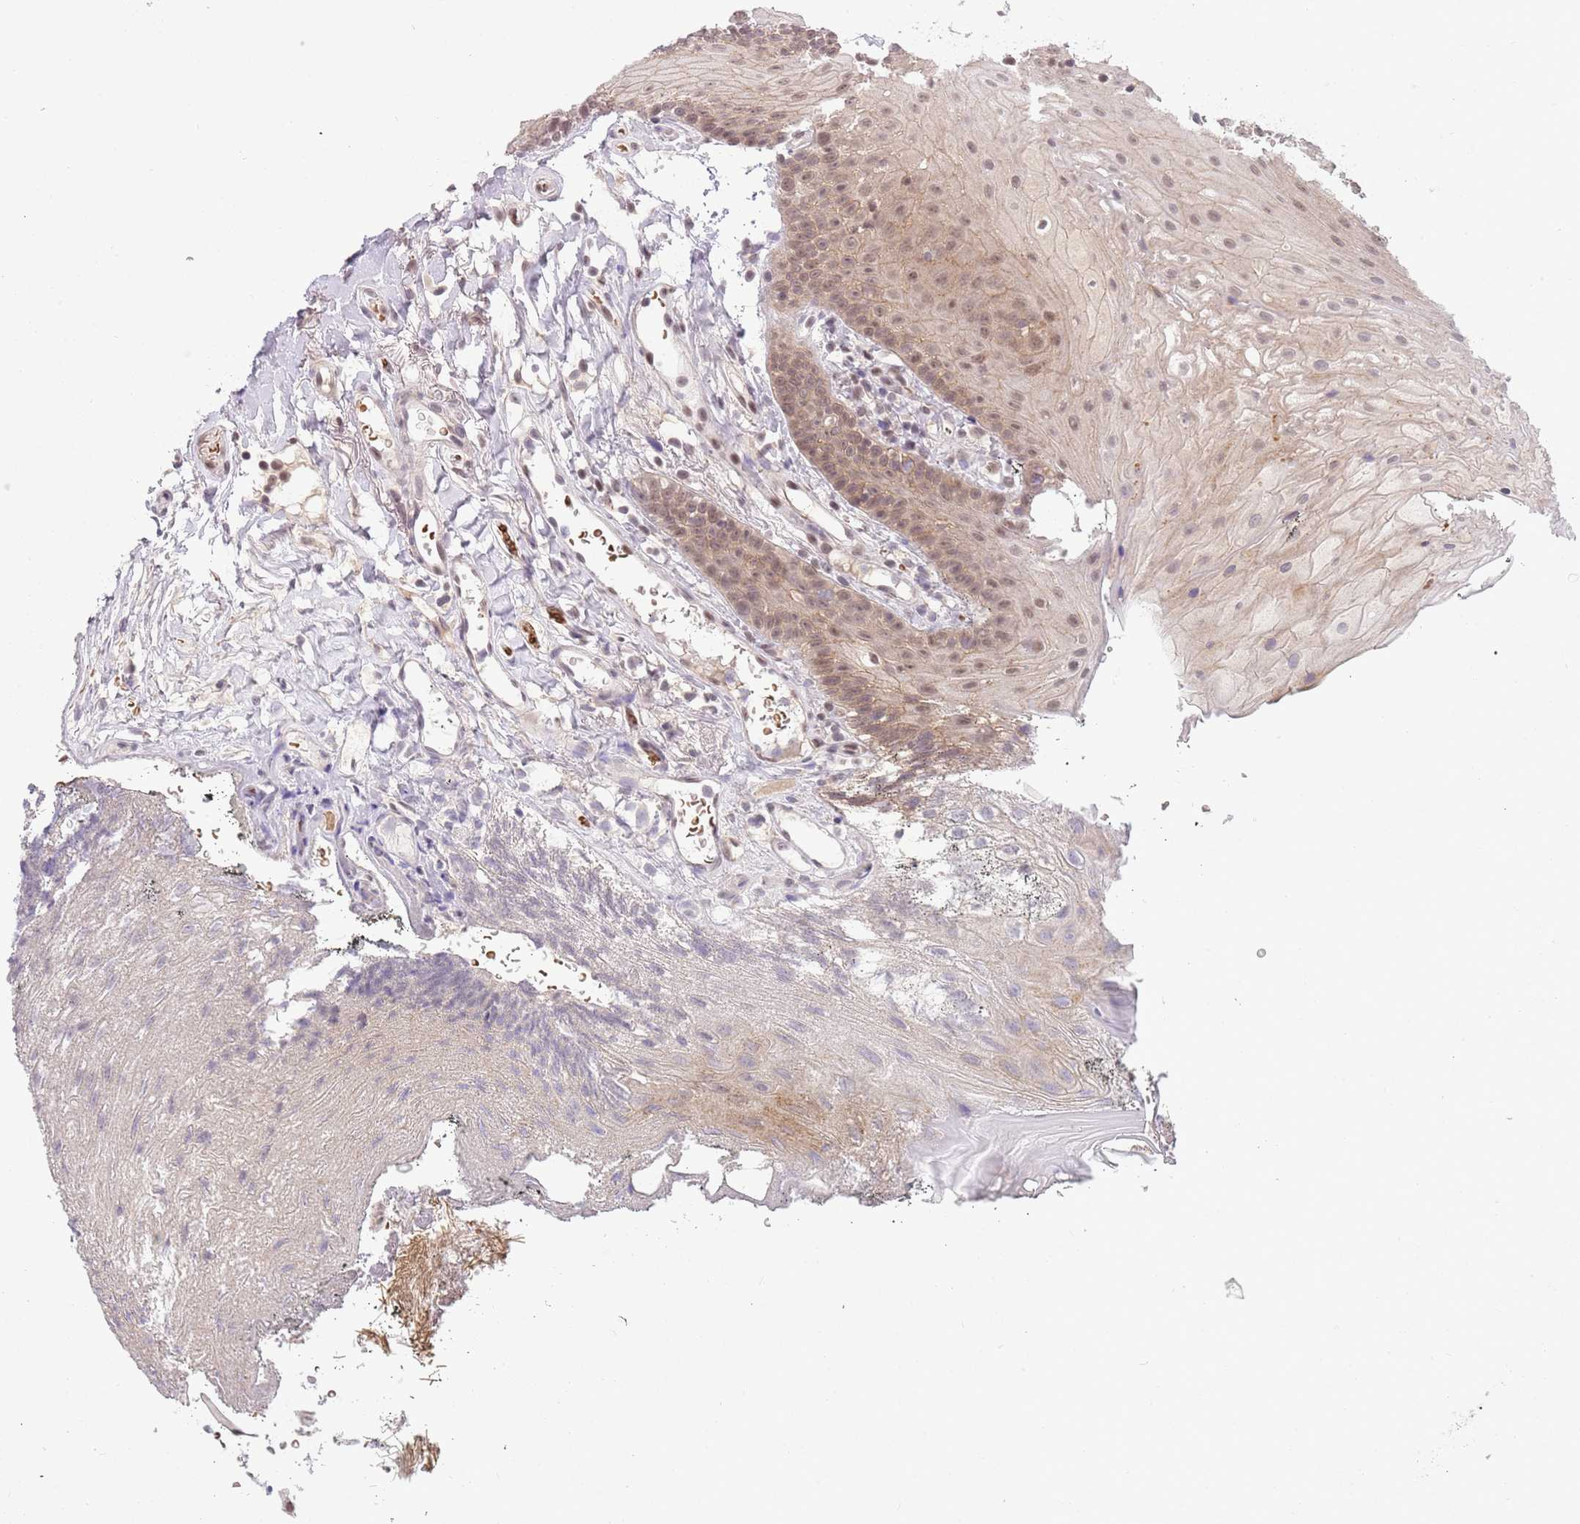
{"staining": {"intensity": "moderate", "quantity": ">75%", "location": "cytoplasmic/membranous,nuclear"}, "tissue": "oral mucosa", "cell_type": "Squamous epithelial cells", "image_type": "normal", "snomed": [{"axis": "morphology", "description": "Normal tissue, NOS"}, {"axis": "topography", "description": "Oral tissue"}], "caption": "A medium amount of moderate cytoplasmic/membranous,nuclear positivity is identified in approximately >75% of squamous epithelial cells in unremarkable oral mucosa. (Brightfield microscopy of DAB IHC at high magnification).", "gene": "TM2D1", "patient": {"sex": "female", "age": 80}}